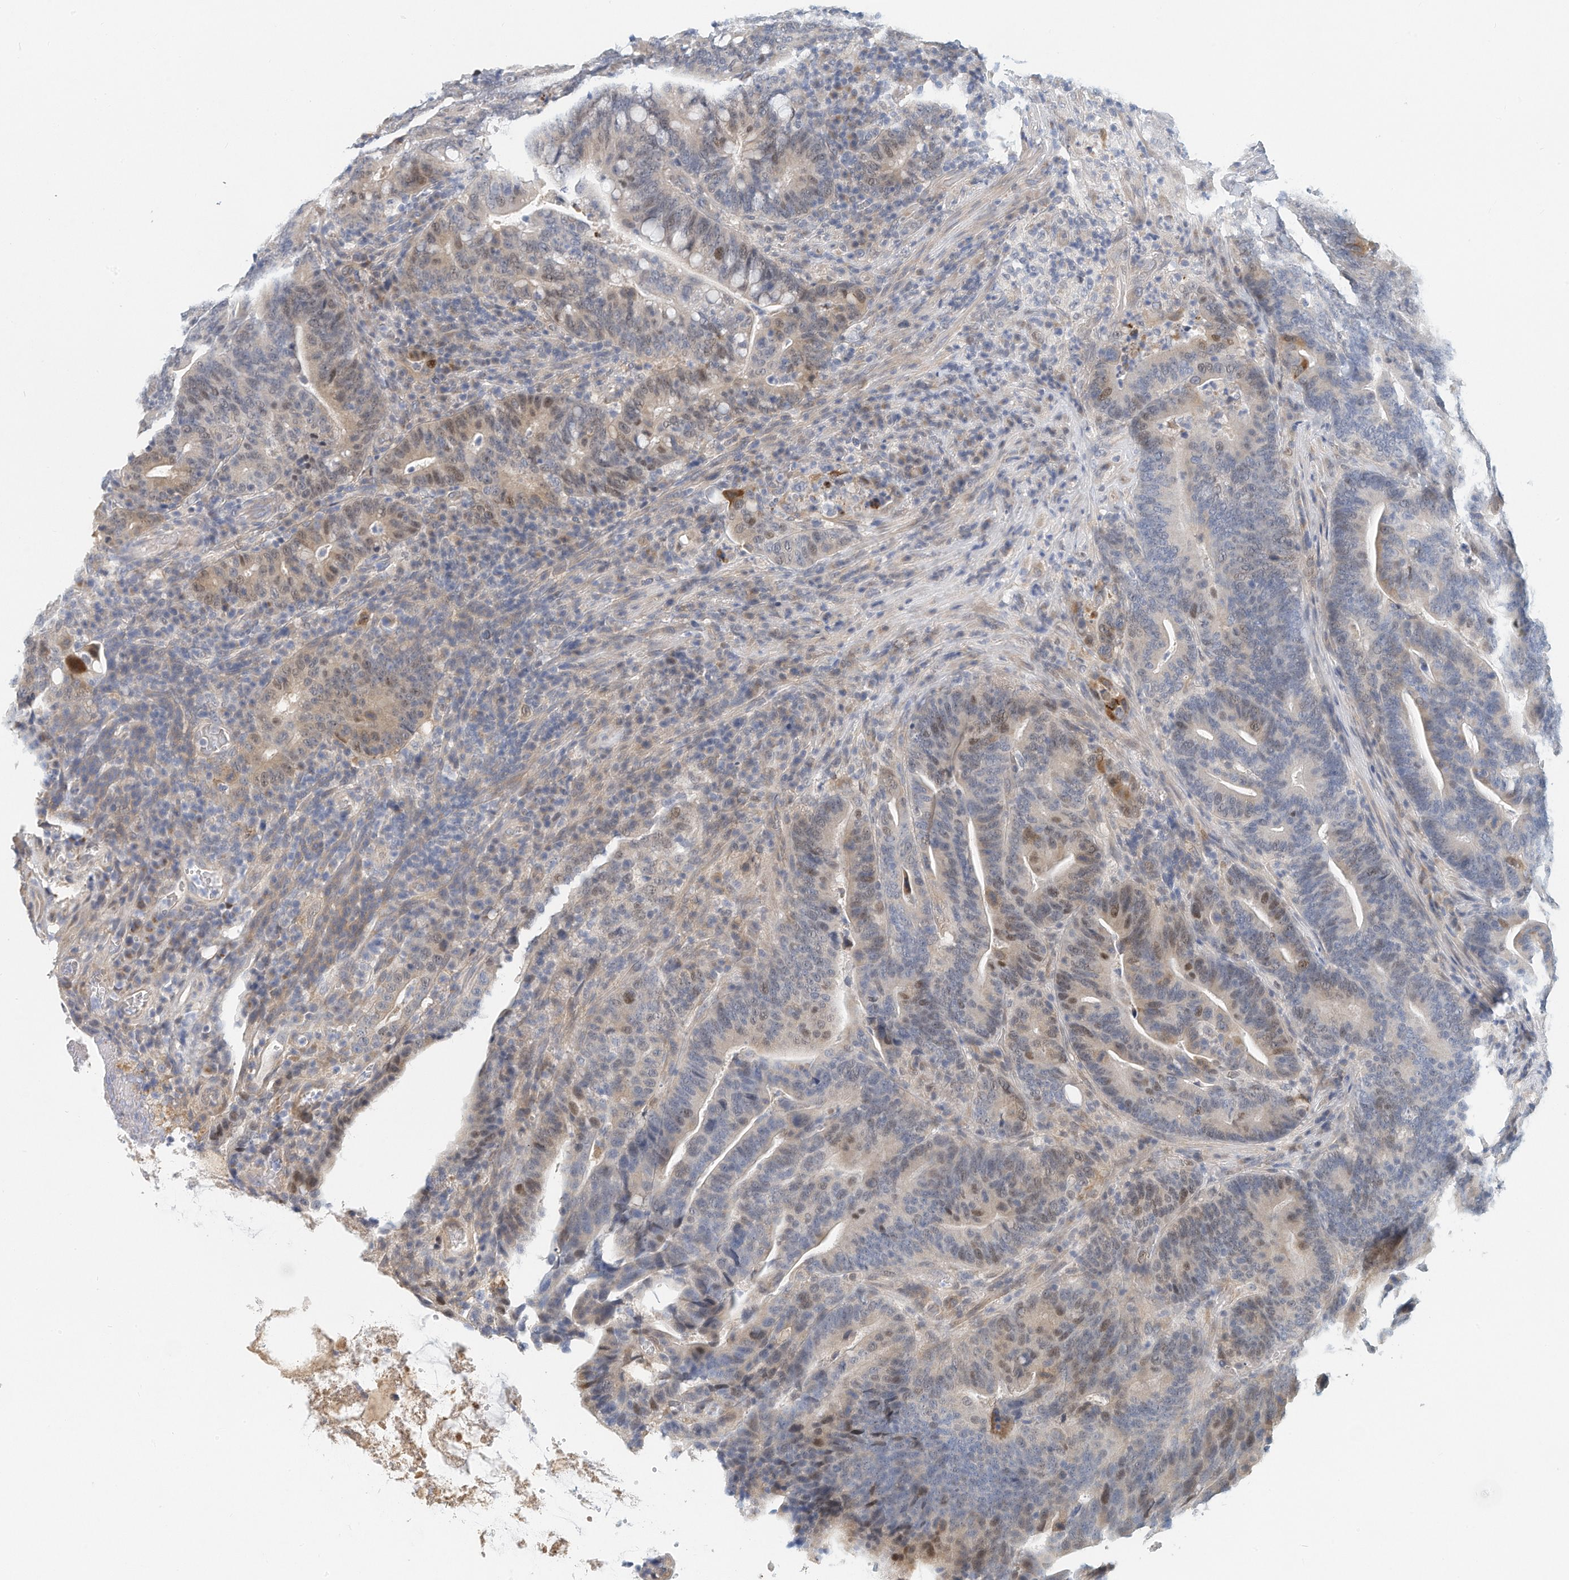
{"staining": {"intensity": "moderate", "quantity": "<25%", "location": "nuclear"}, "tissue": "colorectal cancer", "cell_type": "Tumor cells", "image_type": "cancer", "snomed": [{"axis": "morphology", "description": "Adenocarcinoma, NOS"}, {"axis": "topography", "description": "Colon"}], "caption": "The histopathology image exhibits immunohistochemical staining of colorectal cancer. There is moderate nuclear positivity is present in about <25% of tumor cells.", "gene": "ARHGAP28", "patient": {"sex": "female", "age": 66}}